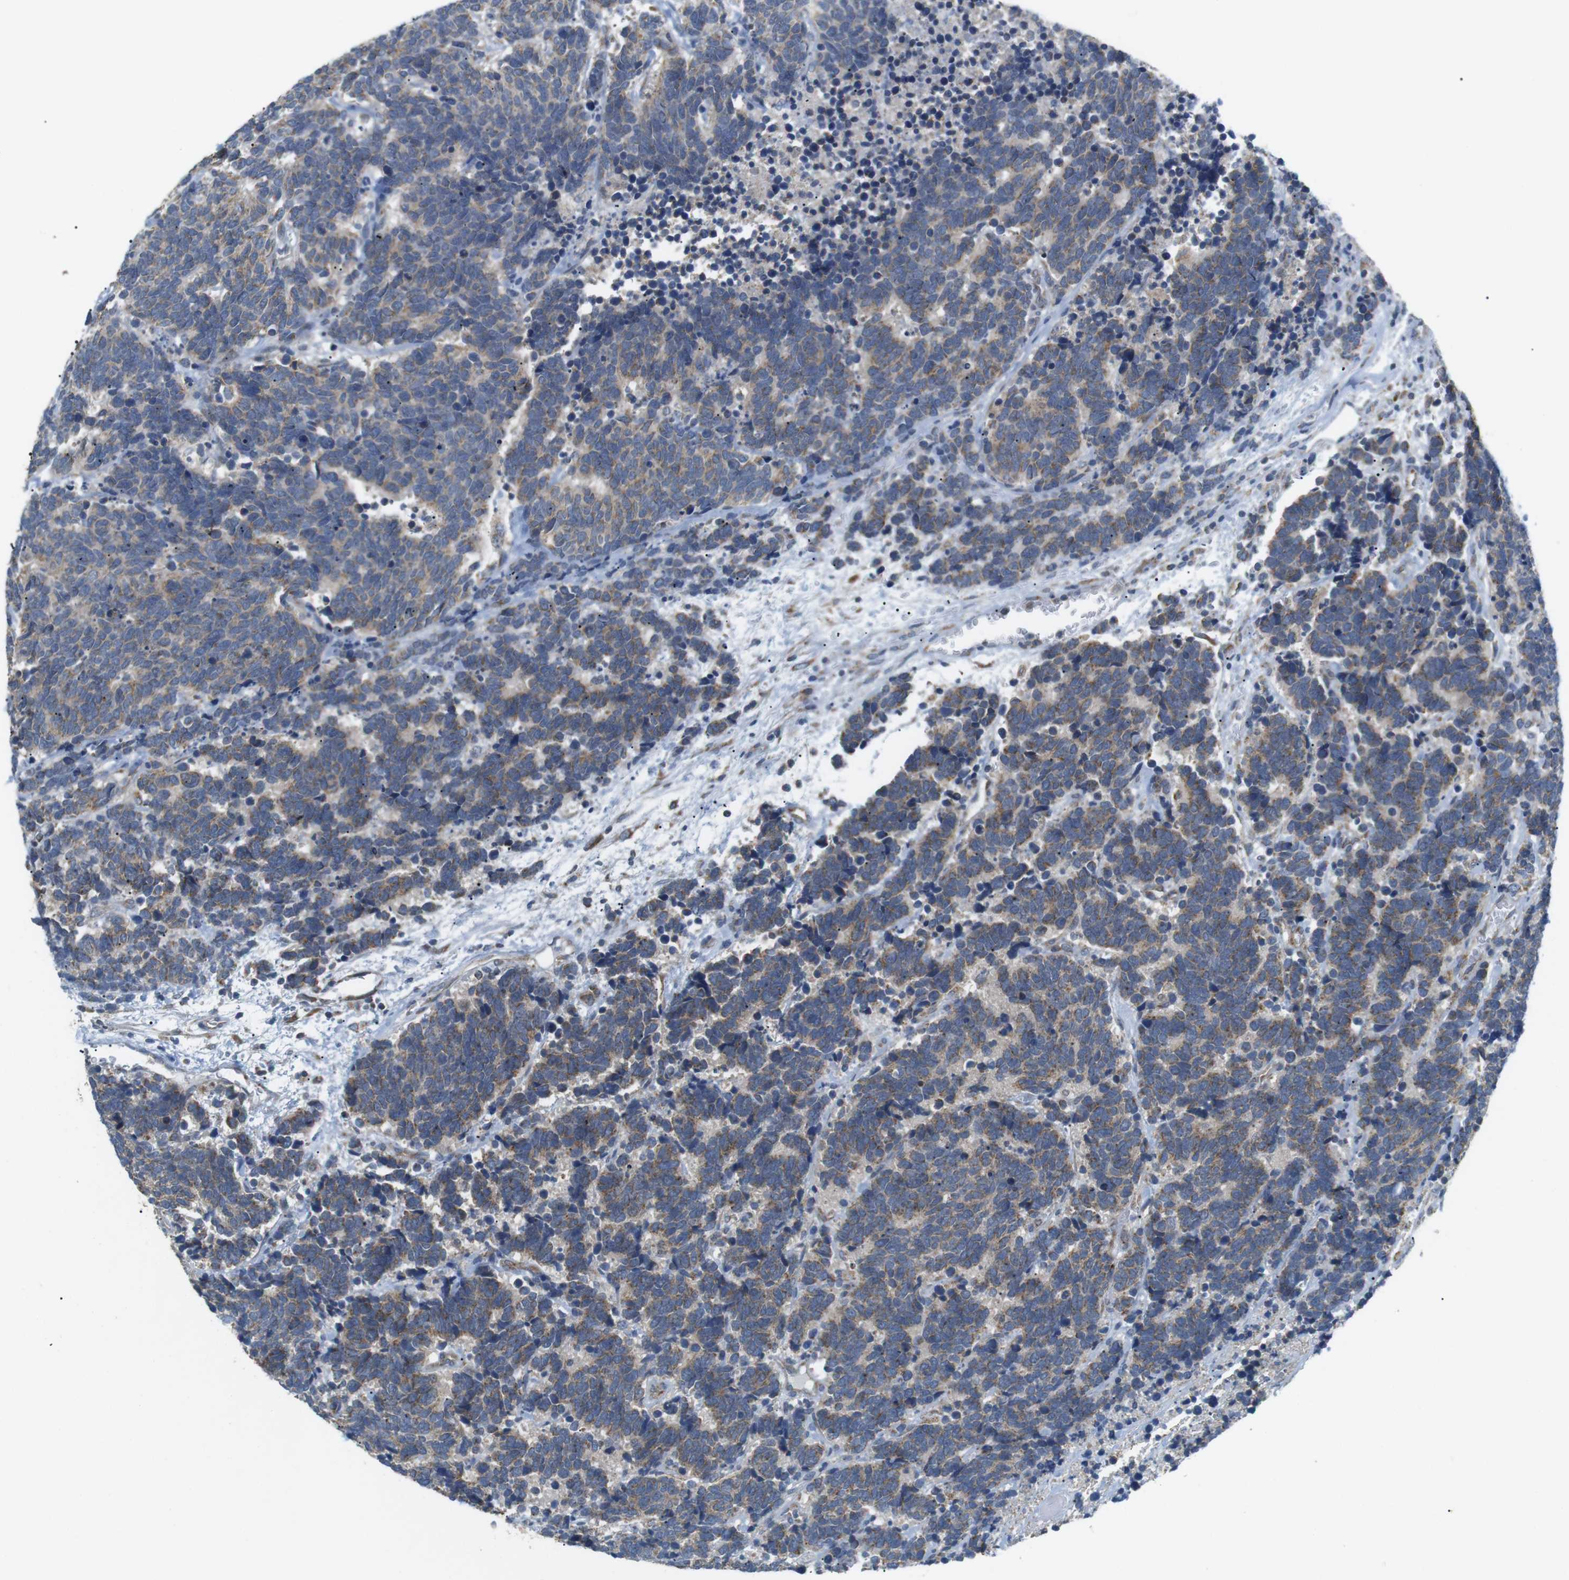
{"staining": {"intensity": "weak", "quantity": "25%-75%", "location": "cytoplasmic/membranous"}, "tissue": "carcinoid", "cell_type": "Tumor cells", "image_type": "cancer", "snomed": [{"axis": "morphology", "description": "Carcinoma, NOS"}, {"axis": "morphology", "description": "Carcinoid, malignant, NOS"}, {"axis": "topography", "description": "Urinary bladder"}], "caption": "Brown immunohistochemical staining in carcinoid displays weak cytoplasmic/membranous staining in approximately 25%-75% of tumor cells.", "gene": "BACE1", "patient": {"sex": "male", "age": 57}}